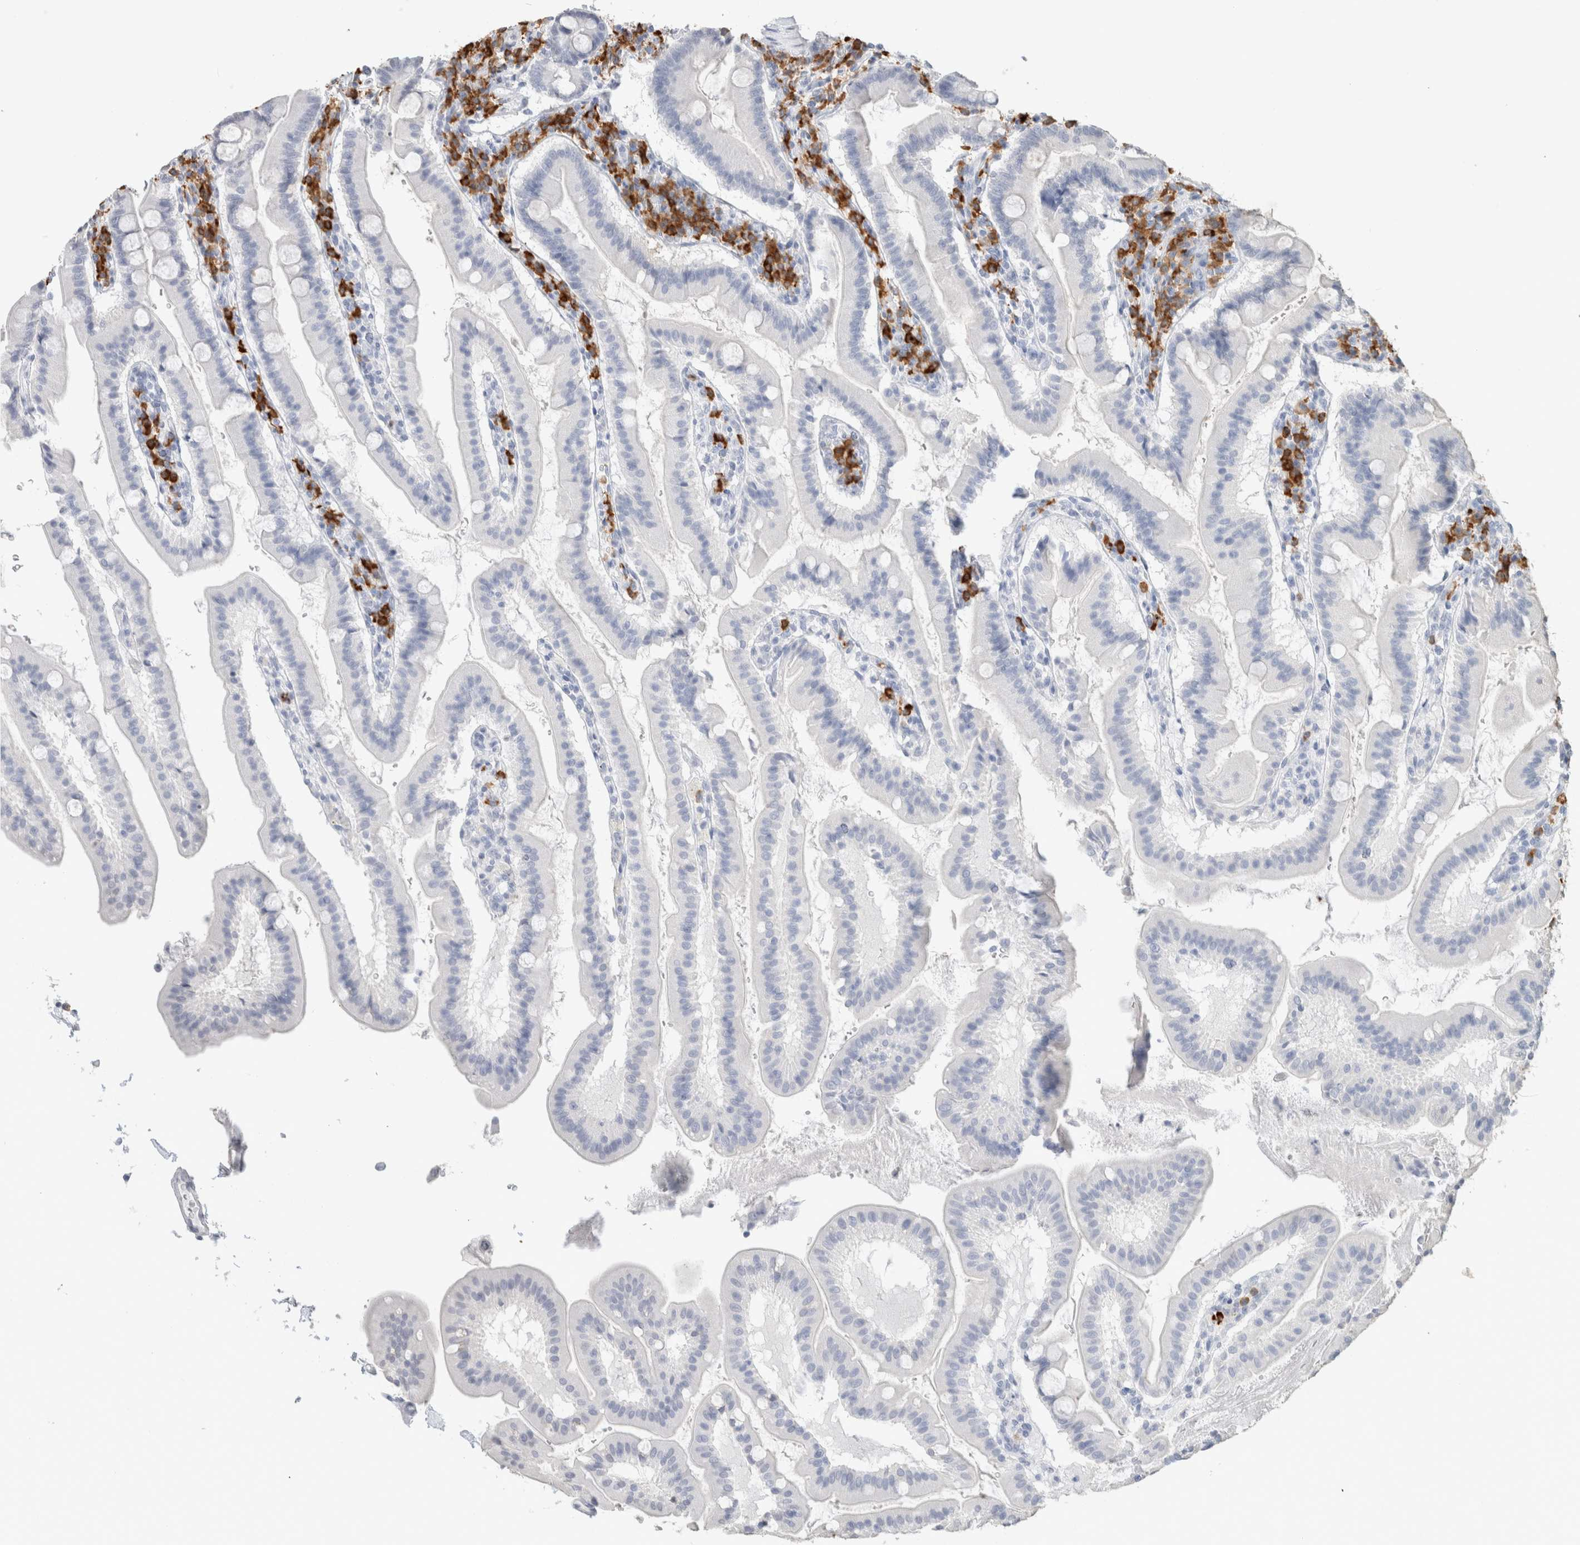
{"staining": {"intensity": "negative", "quantity": "none", "location": "none"}, "tissue": "duodenum", "cell_type": "Glandular cells", "image_type": "normal", "snomed": [{"axis": "morphology", "description": "Normal tissue, NOS"}, {"axis": "morphology", "description": "Adenocarcinoma, NOS"}, {"axis": "topography", "description": "Pancreas"}, {"axis": "topography", "description": "Duodenum"}], "caption": "IHC image of unremarkable duodenum: duodenum stained with DAB shows no significant protein staining in glandular cells. (Immunohistochemistry, brightfield microscopy, high magnification).", "gene": "CD80", "patient": {"sex": "male", "age": 50}}